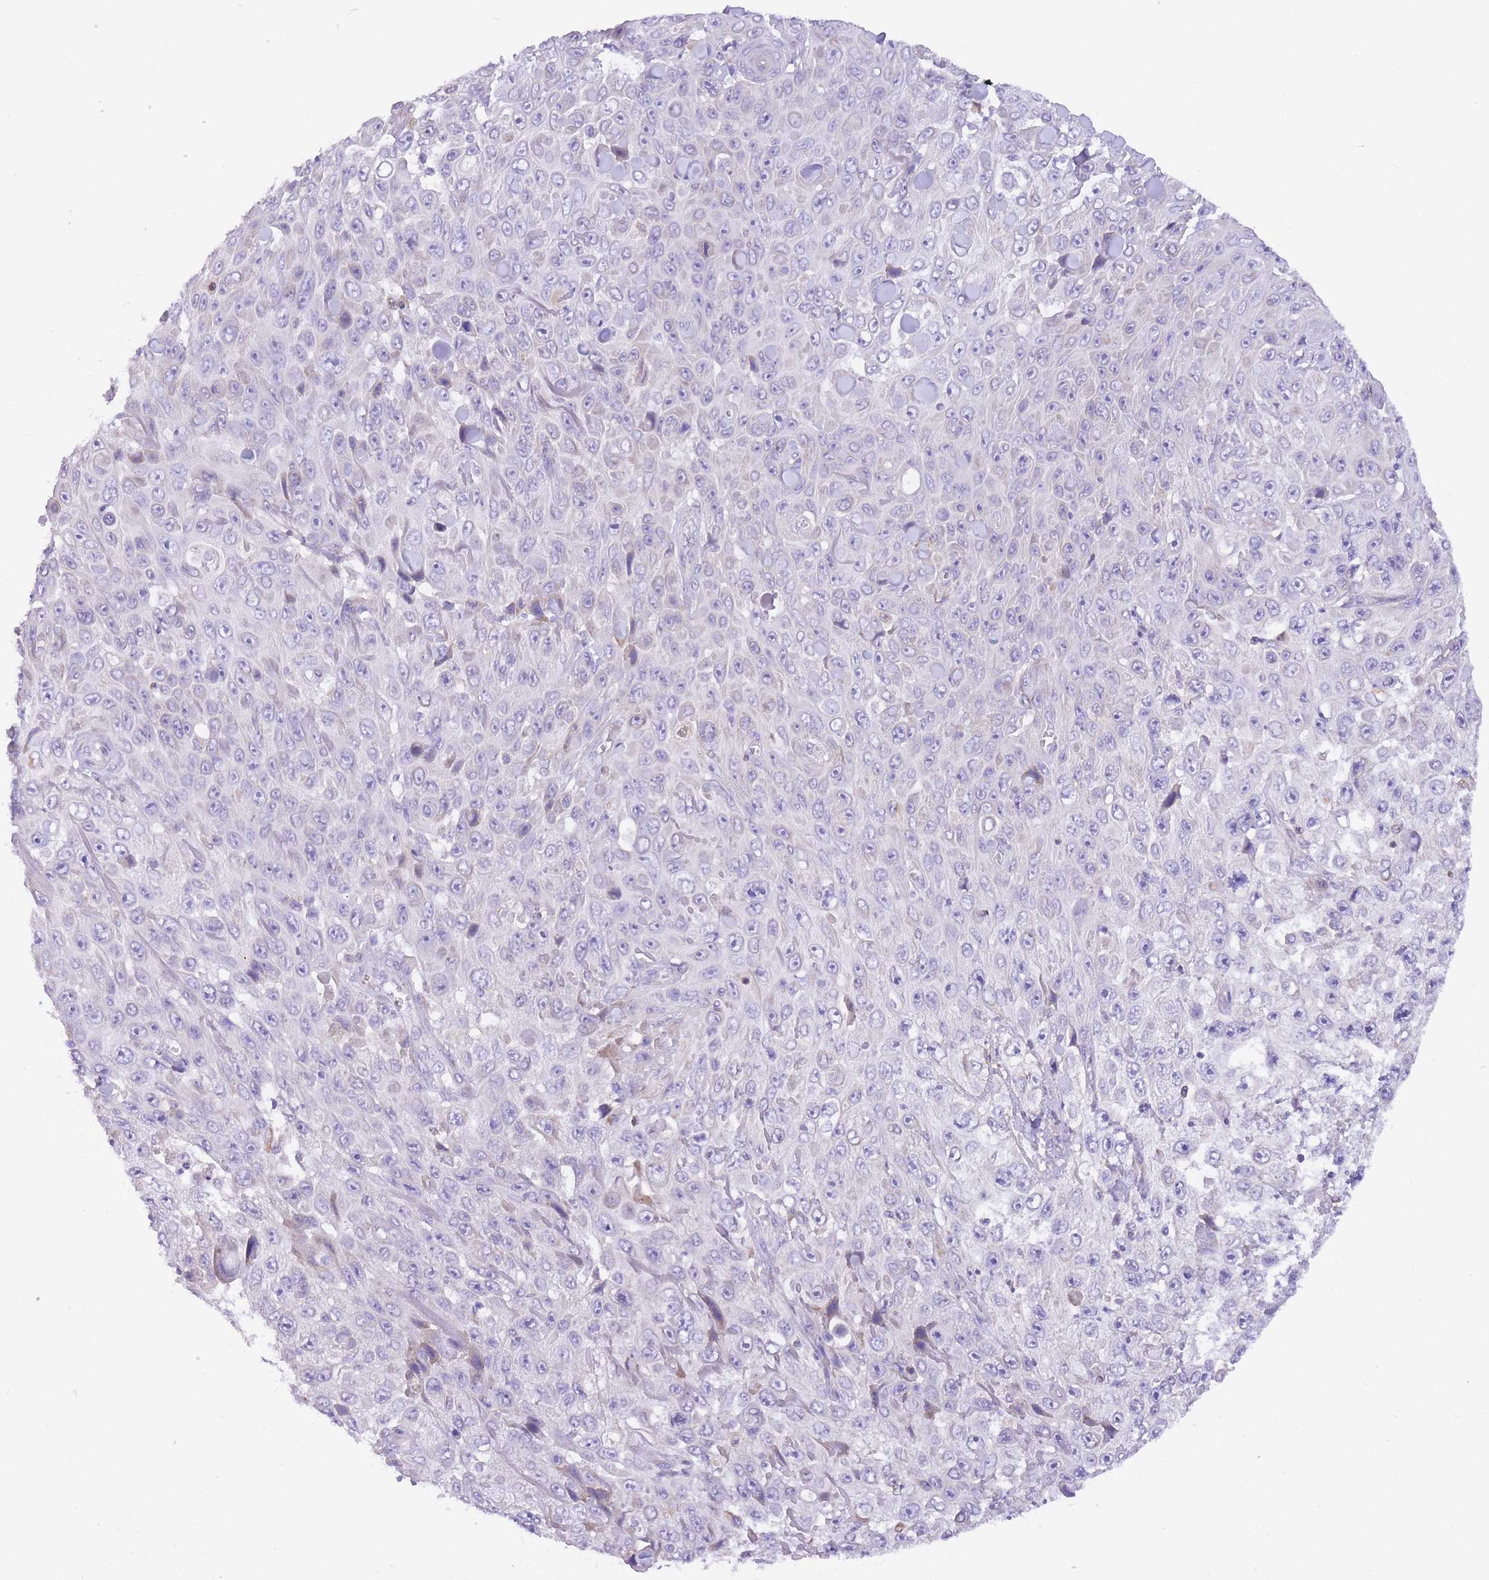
{"staining": {"intensity": "negative", "quantity": "none", "location": "none"}, "tissue": "skin cancer", "cell_type": "Tumor cells", "image_type": "cancer", "snomed": [{"axis": "morphology", "description": "Squamous cell carcinoma, NOS"}, {"axis": "topography", "description": "Skin"}], "caption": "Tumor cells show no significant positivity in squamous cell carcinoma (skin).", "gene": "TOPAZ1", "patient": {"sex": "male", "age": 82}}